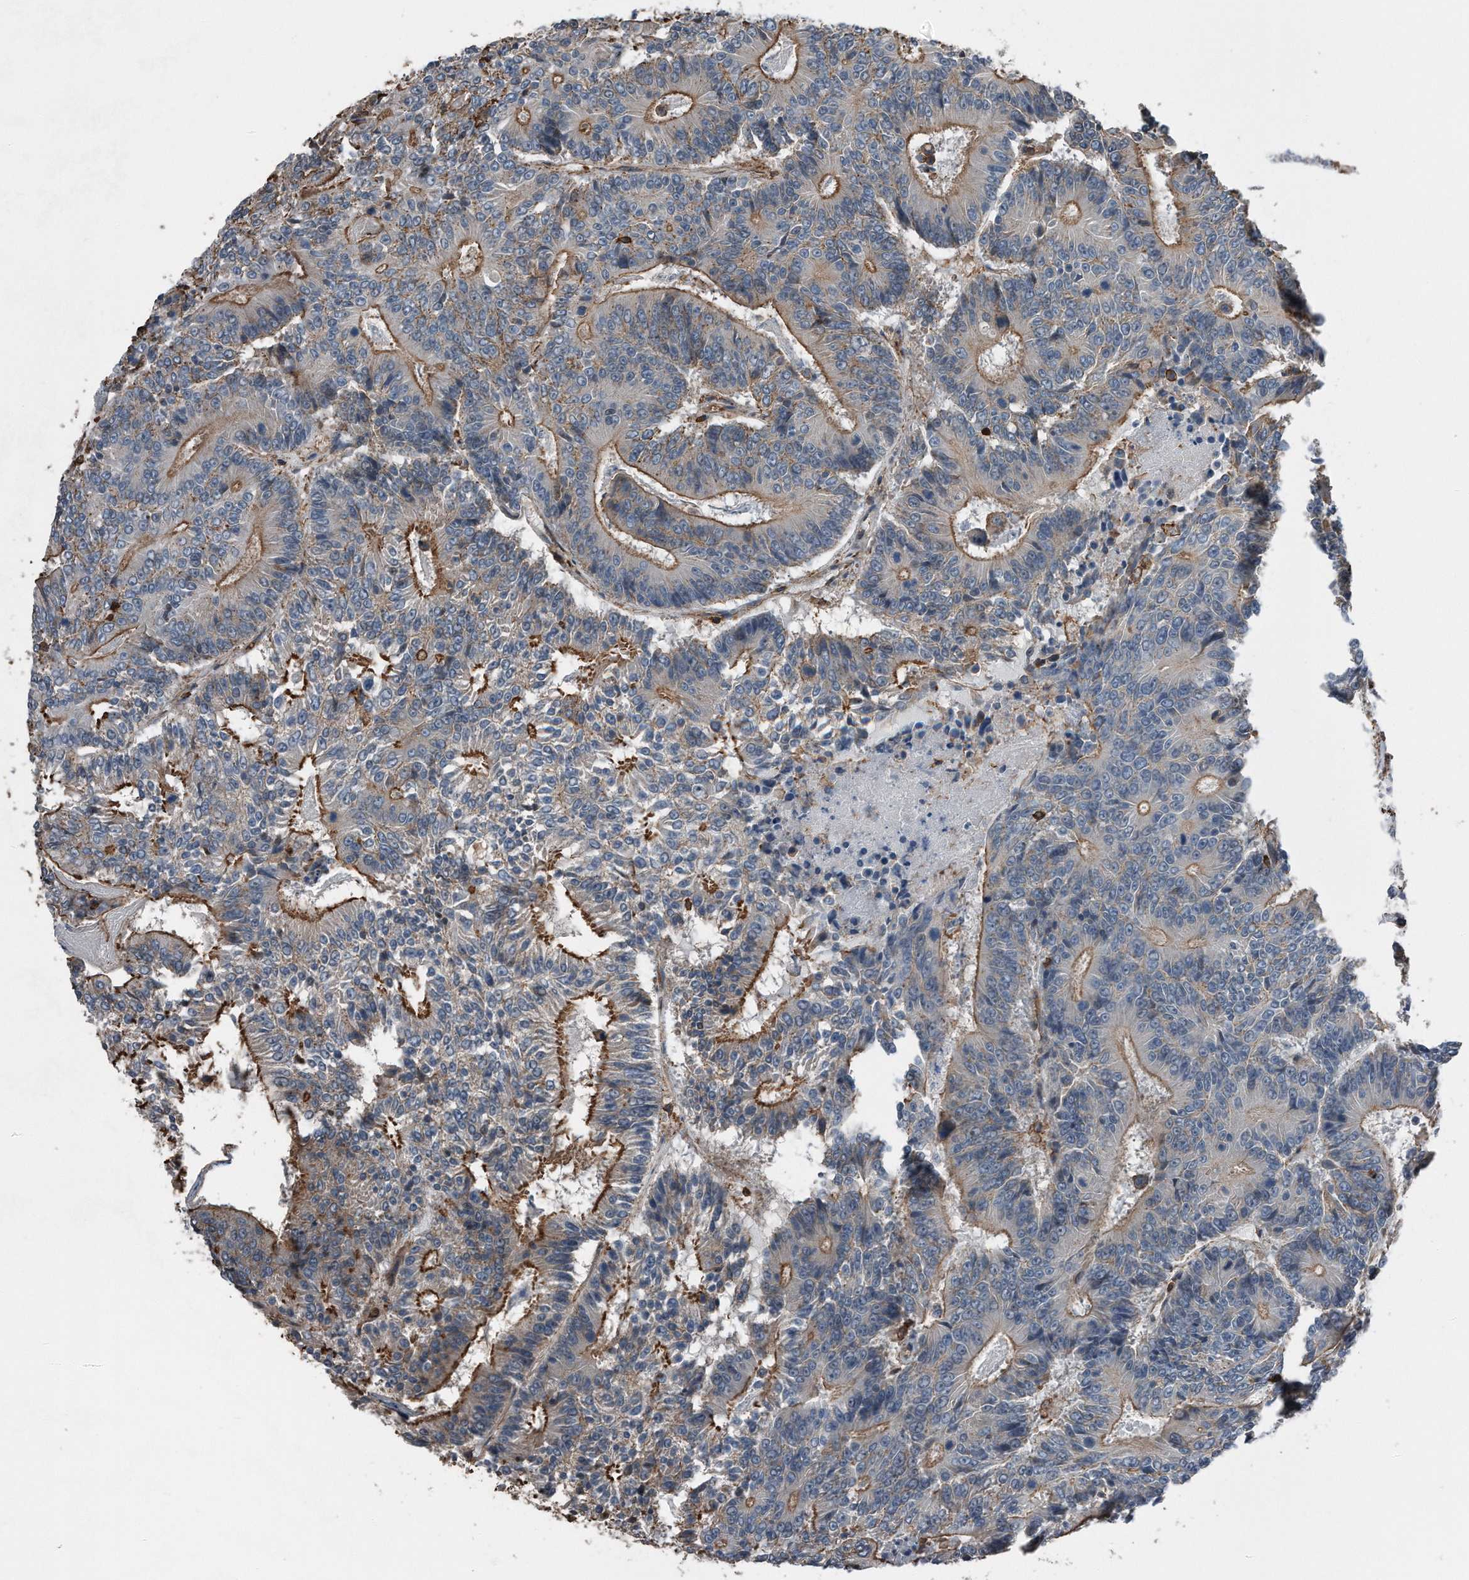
{"staining": {"intensity": "strong", "quantity": "25%-75%", "location": "cytoplasmic/membranous"}, "tissue": "colorectal cancer", "cell_type": "Tumor cells", "image_type": "cancer", "snomed": [{"axis": "morphology", "description": "Adenocarcinoma, NOS"}, {"axis": "topography", "description": "Colon"}], "caption": "There is high levels of strong cytoplasmic/membranous positivity in tumor cells of colorectal adenocarcinoma, as demonstrated by immunohistochemical staining (brown color).", "gene": "RSPO3", "patient": {"sex": "male", "age": 83}}